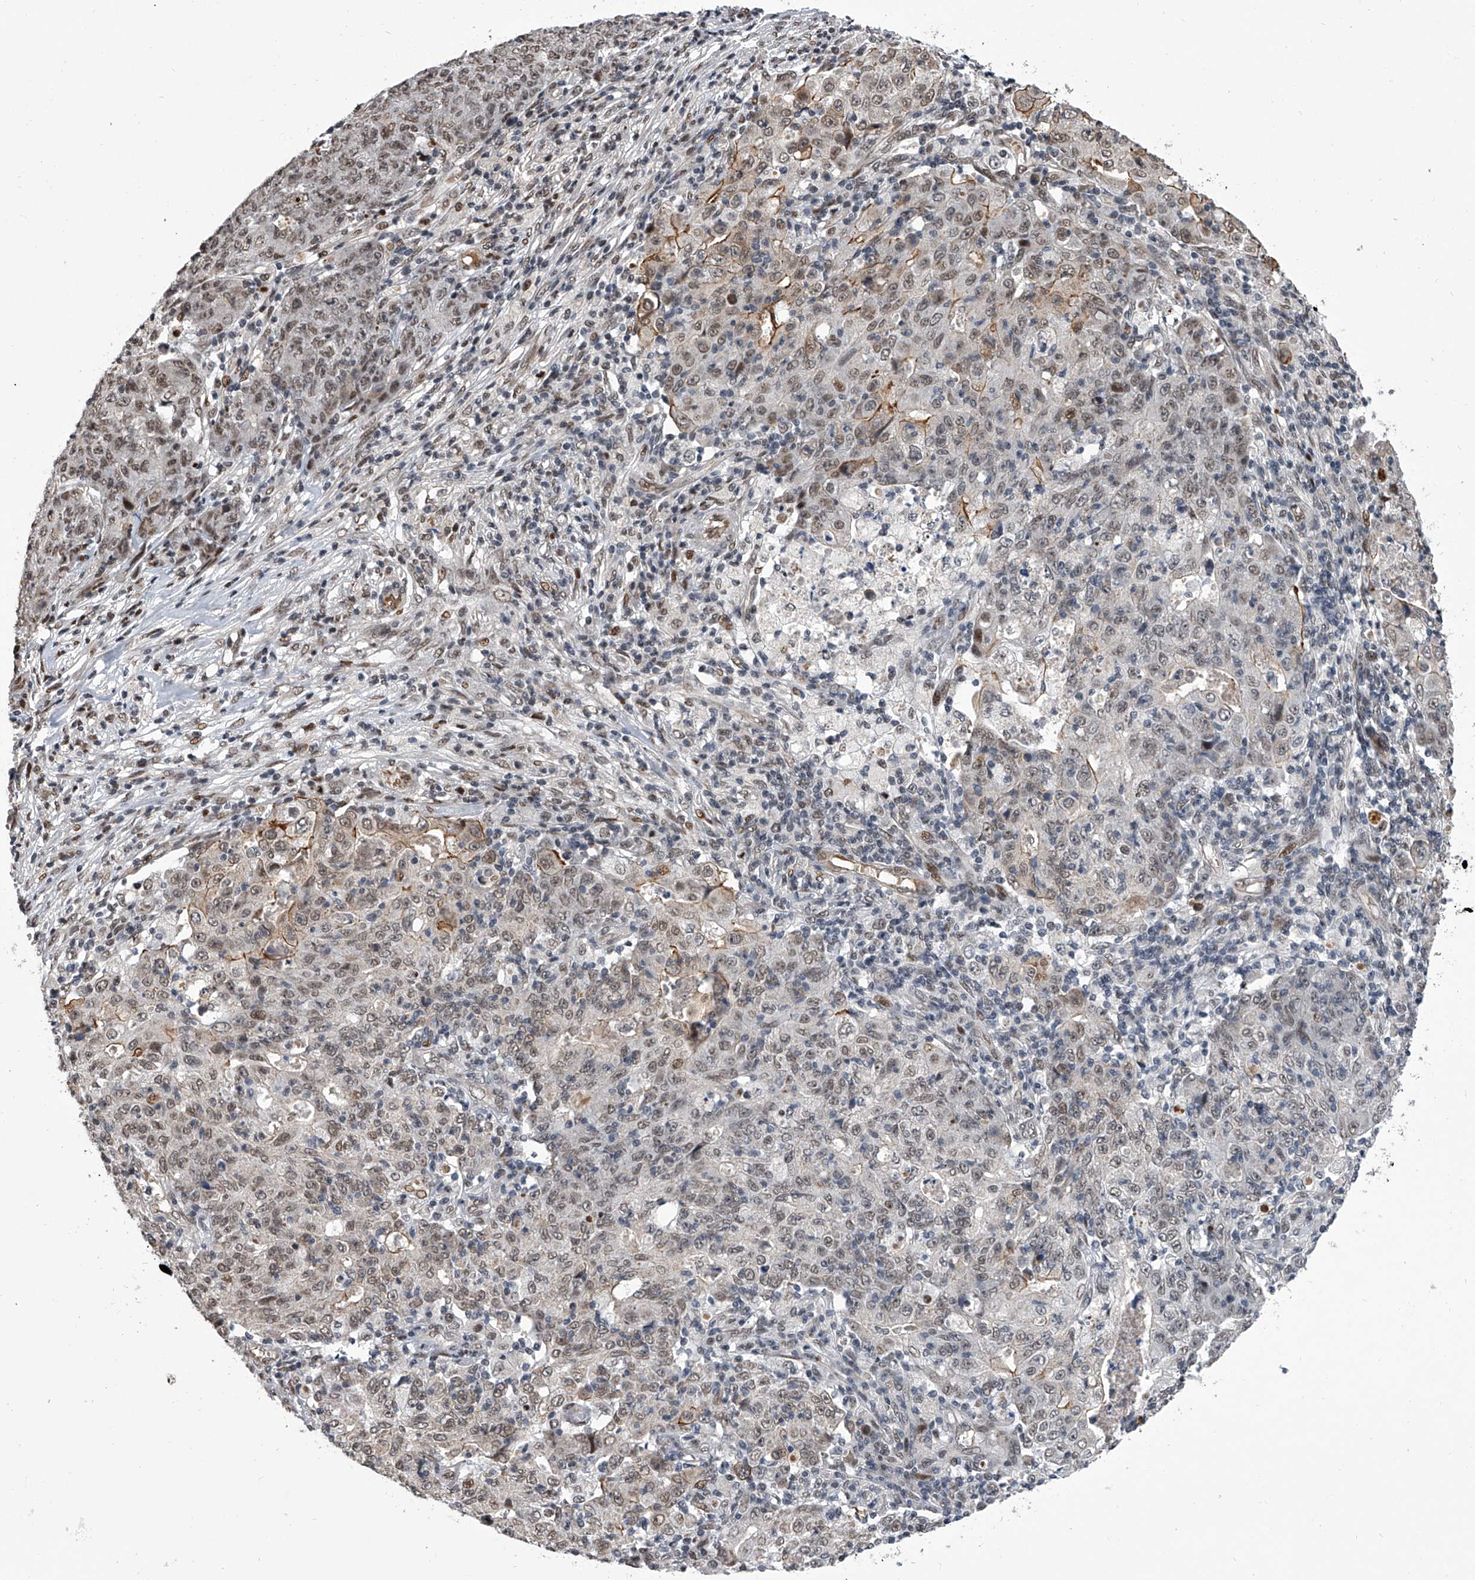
{"staining": {"intensity": "moderate", "quantity": "<25%", "location": "cytoplasmic/membranous,nuclear"}, "tissue": "ovarian cancer", "cell_type": "Tumor cells", "image_type": "cancer", "snomed": [{"axis": "morphology", "description": "Carcinoma, endometroid"}, {"axis": "topography", "description": "Ovary"}], "caption": "This photomicrograph shows immunohistochemistry (IHC) staining of ovarian endometroid carcinoma, with low moderate cytoplasmic/membranous and nuclear positivity in about <25% of tumor cells.", "gene": "ZNF426", "patient": {"sex": "female", "age": 42}}